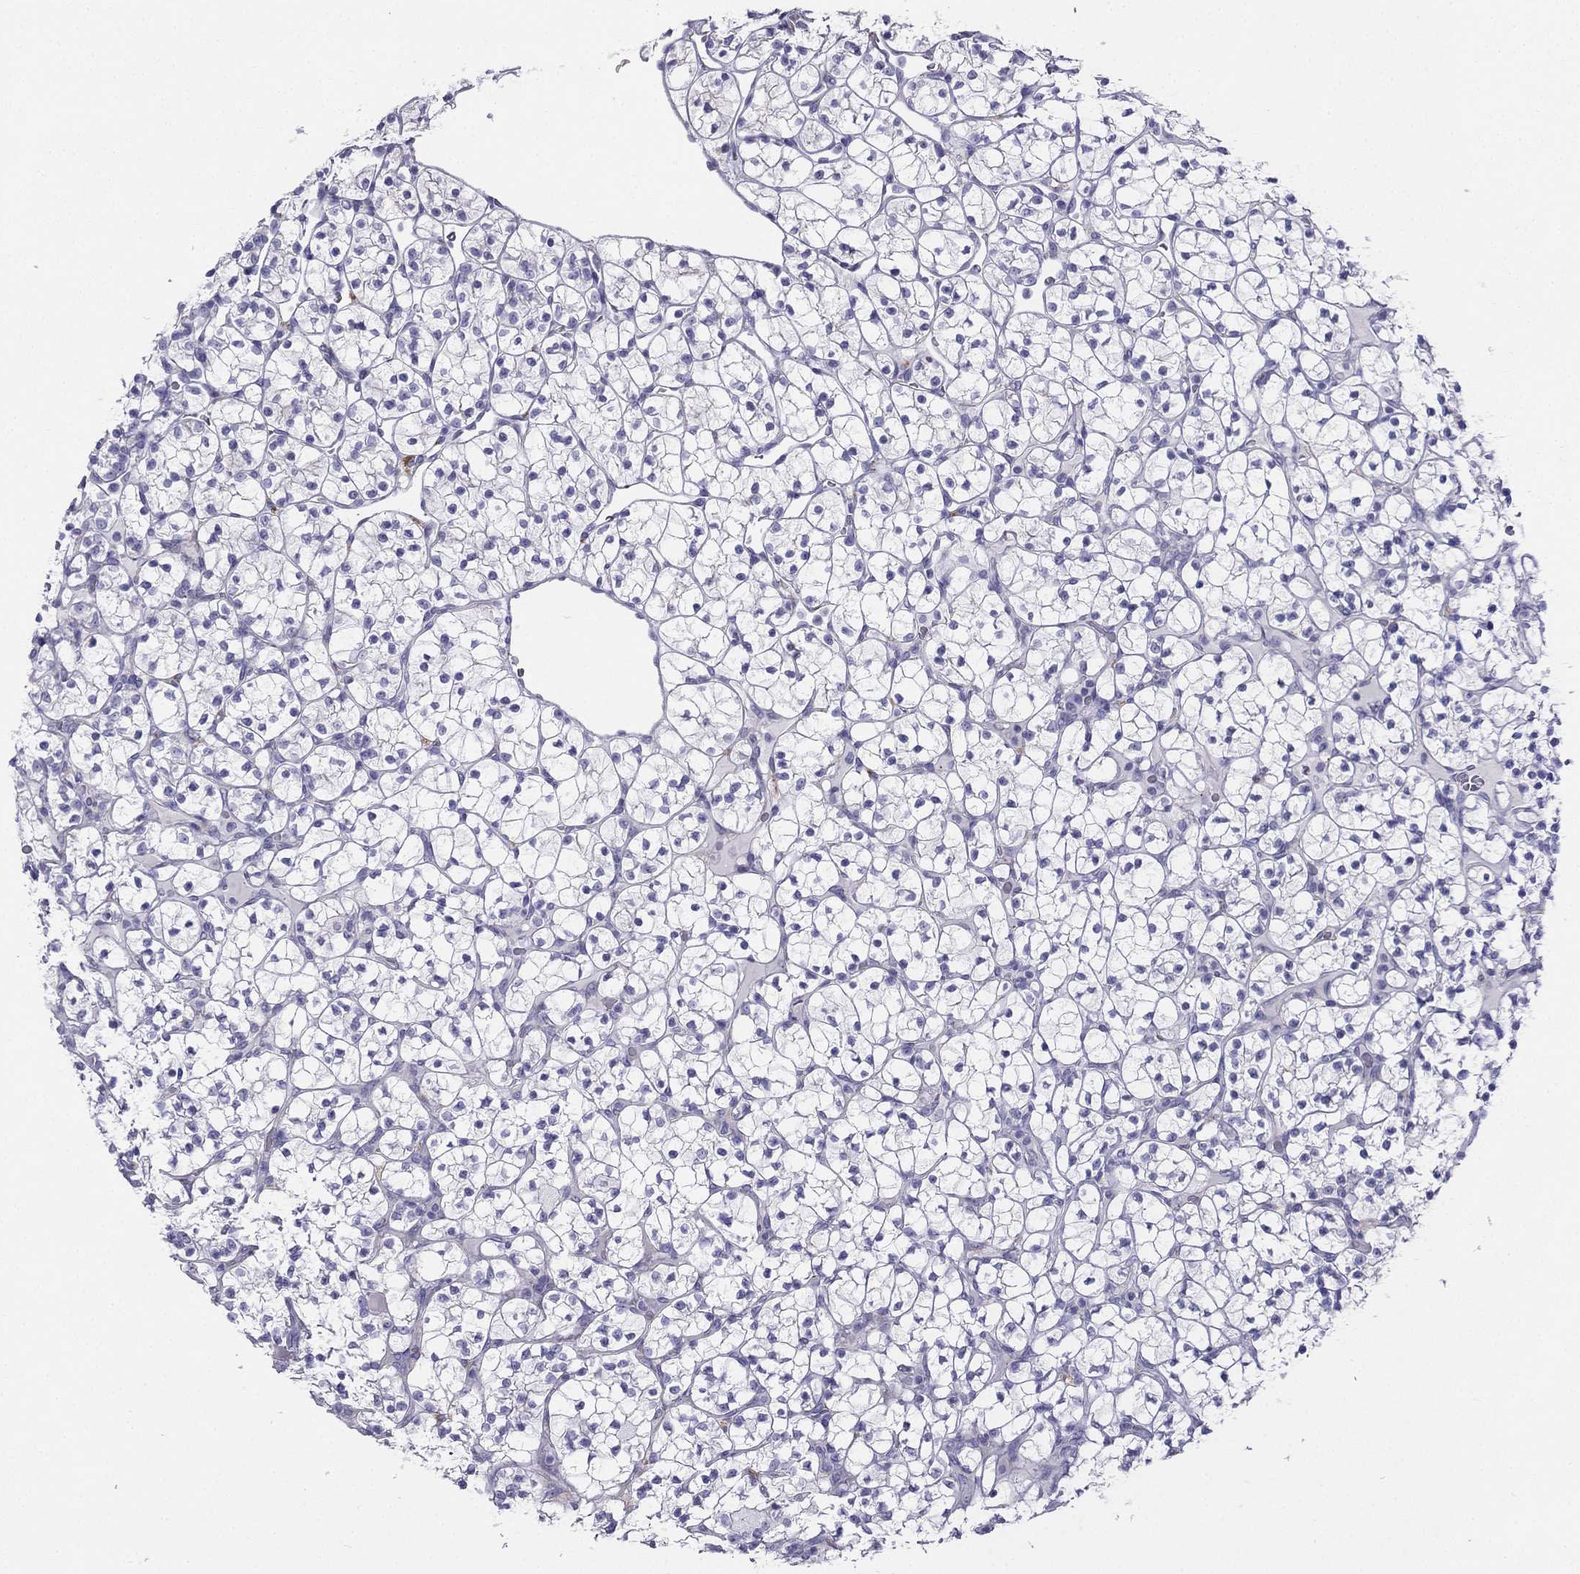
{"staining": {"intensity": "negative", "quantity": "none", "location": "none"}, "tissue": "renal cancer", "cell_type": "Tumor cells", "image_type": "cancer", "snomed": [{"axis": "morphology", "description": "Adenocarcinoma, NOS"}, {"axis": "topography", "description": "Kidney"}], "caption": "Immunohistochemical staining of renal adenocarcinoma exhibits no significant expression in tumor cells.", "gene": "ALOXE3", "patient": {"sex": "female", "age": 89}}